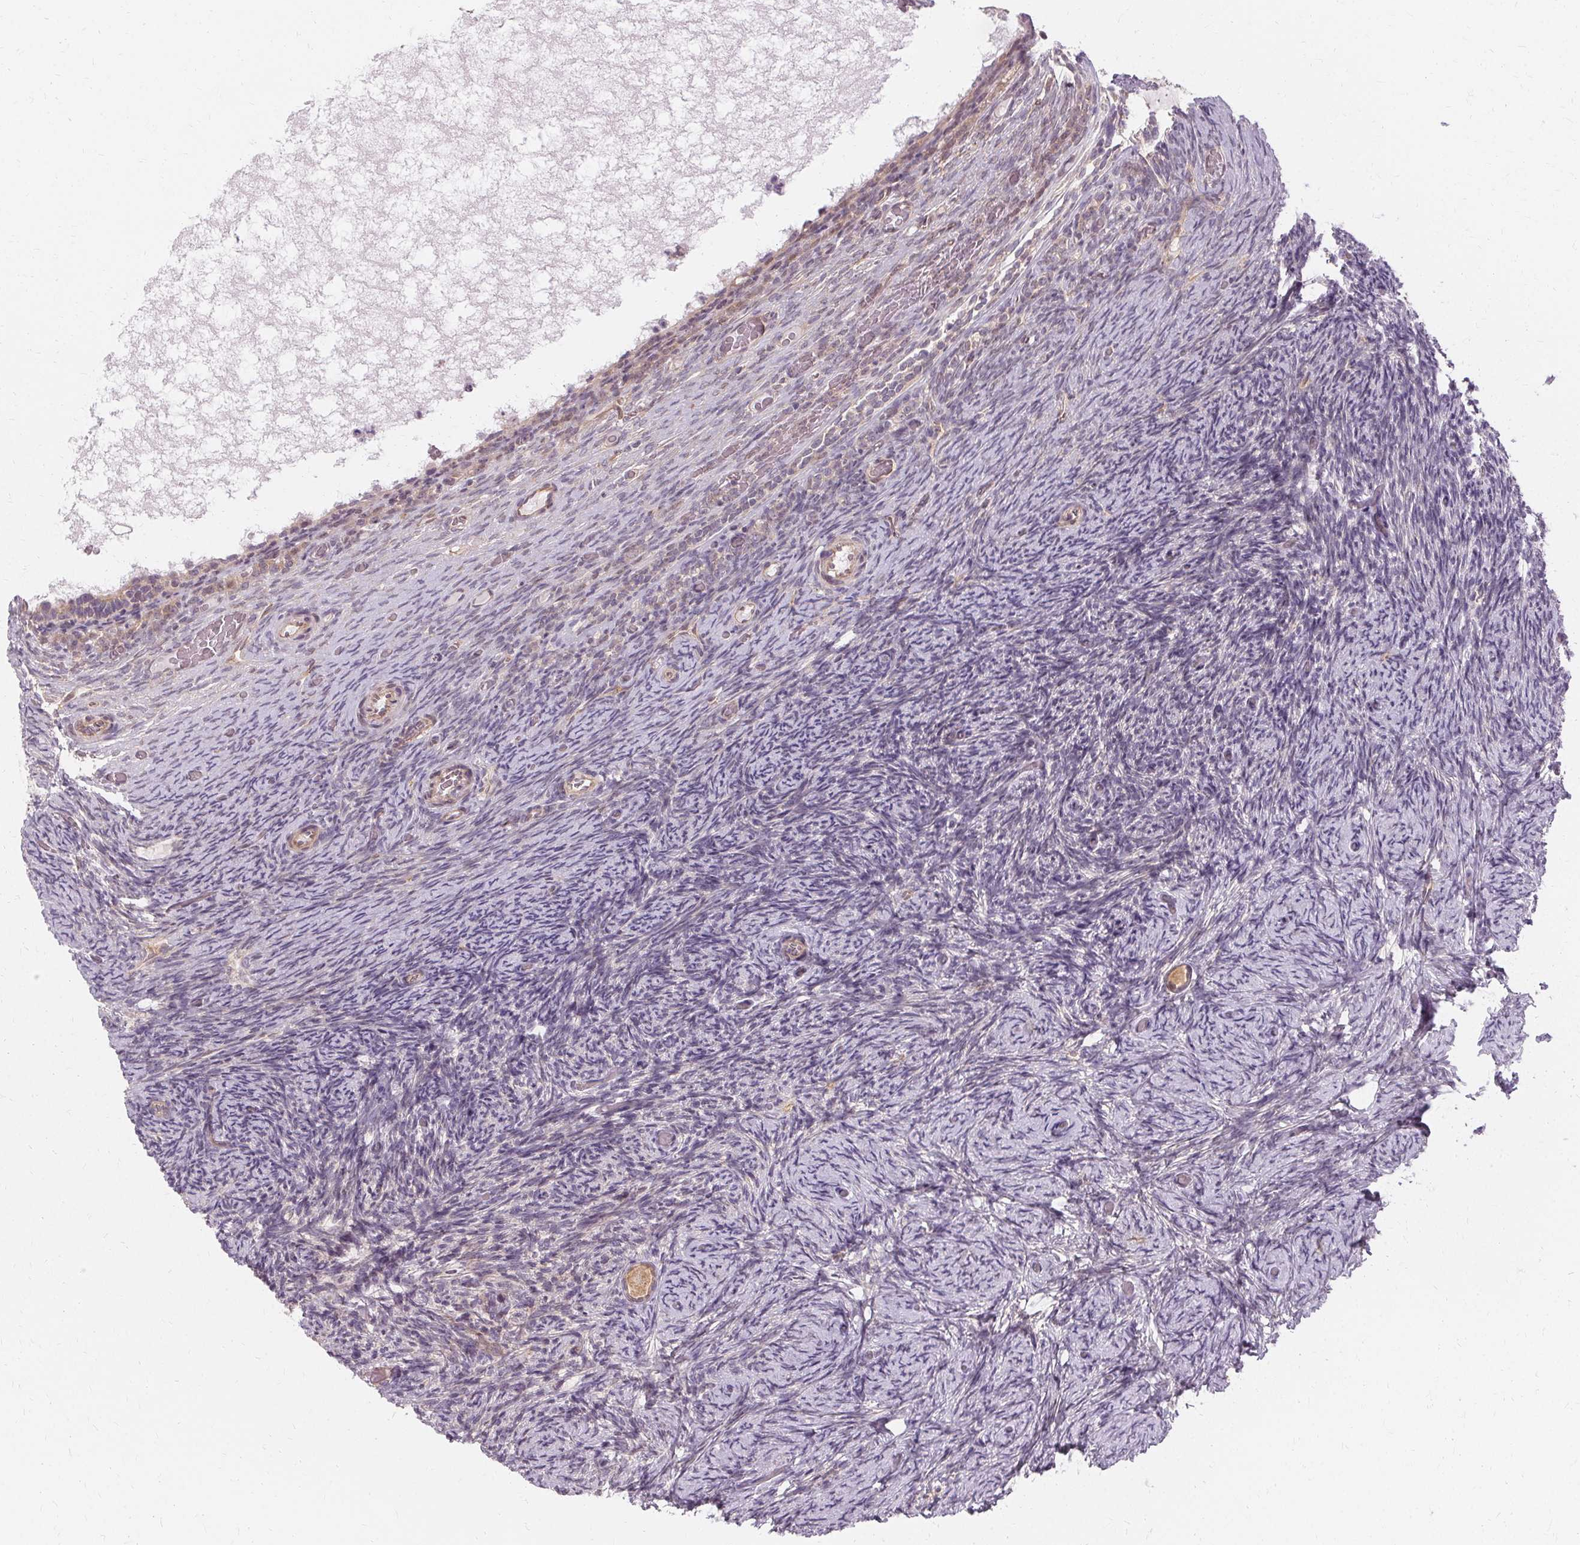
{"staining": {"intensity": "moderate", "quantity": "25%-75%", "location": "cytoplasmic/membranous"}, "tissue": "ovary", "cell_type": "Follicle cells", "image_type": "normal", "snomed": [{"axis": "morphology", "description": "Normal tissue, NOS"}, {"axis": "topography", "description": "Ovary"}], "caption": "IHC staining of unremarkable ovary, which exhibits medium levels of moderate cytoplasmic/membranous positivity in about 25%-75% of follicle cells indicating moderate cytoplasmic/membranous protein staining. The staining was performed using DAB (brown) for protein detection and nuclei were counterstained in hematoxylin (blue).", "gene": "USP8", "patient": {"sex": "female", "age": 34}}